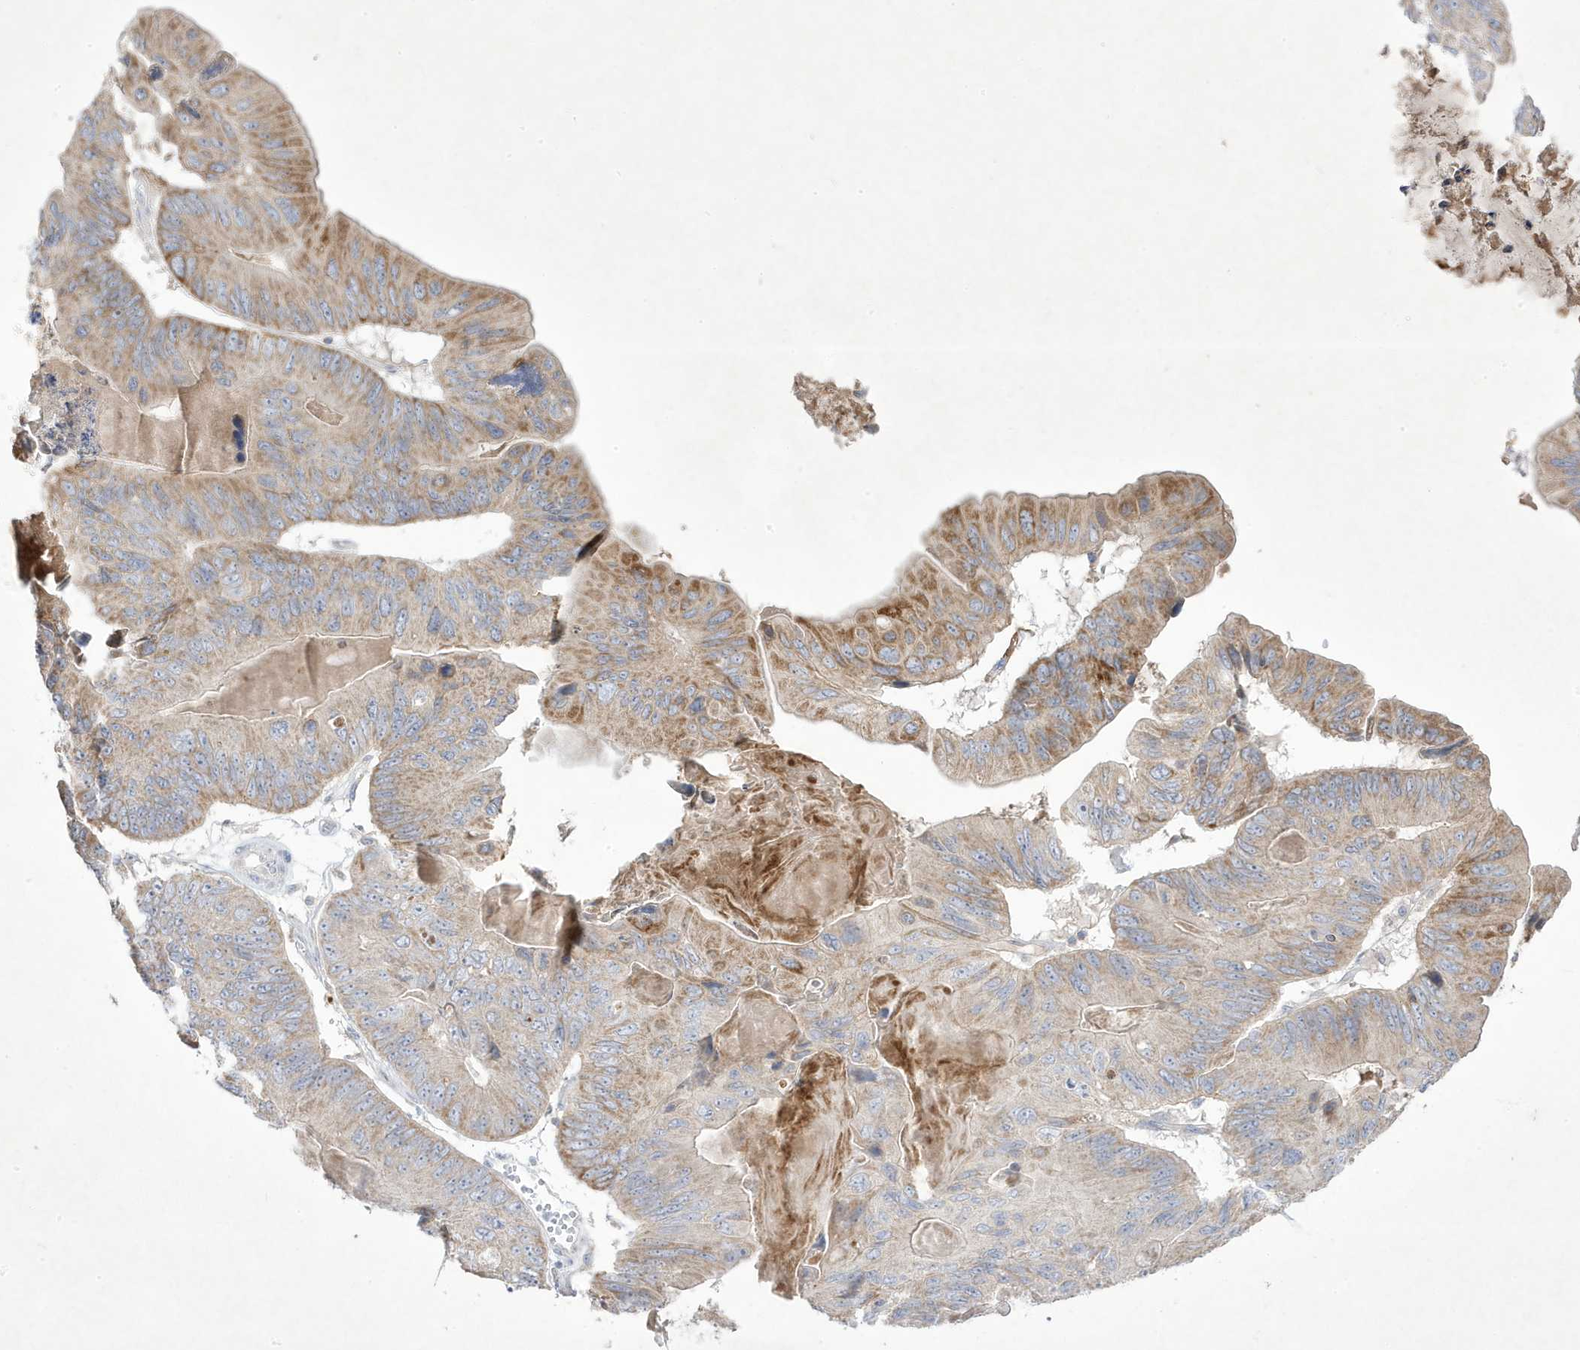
{"staining": {"intensity": "moderate", "quantity": "25%-75%", "location": "cytoplasmic/membranous"}, "tissue": "ovarian cancer", "cell_type": "Tumor cells", "image_type": "cancer", "snomed": [{"axis": "morphology", "description": "Cystadenocarcinoma, mucinous, NOS"}, {"axis": "topography", "description": "Ovary"}], "caption": "Brown immunohistochemical staining in human ovarian mucinous cystadenocarcinoma shows moderate cytoplasmic/membranous expression in about 25%-75% of tumor cells. (DAB (3,3'-diaminobenzidine) IHC, brown staining for protein, blue staining for nuclei).", "gene": "ADAMTSL3", "patient": {"sex": "female", "age": 61}}